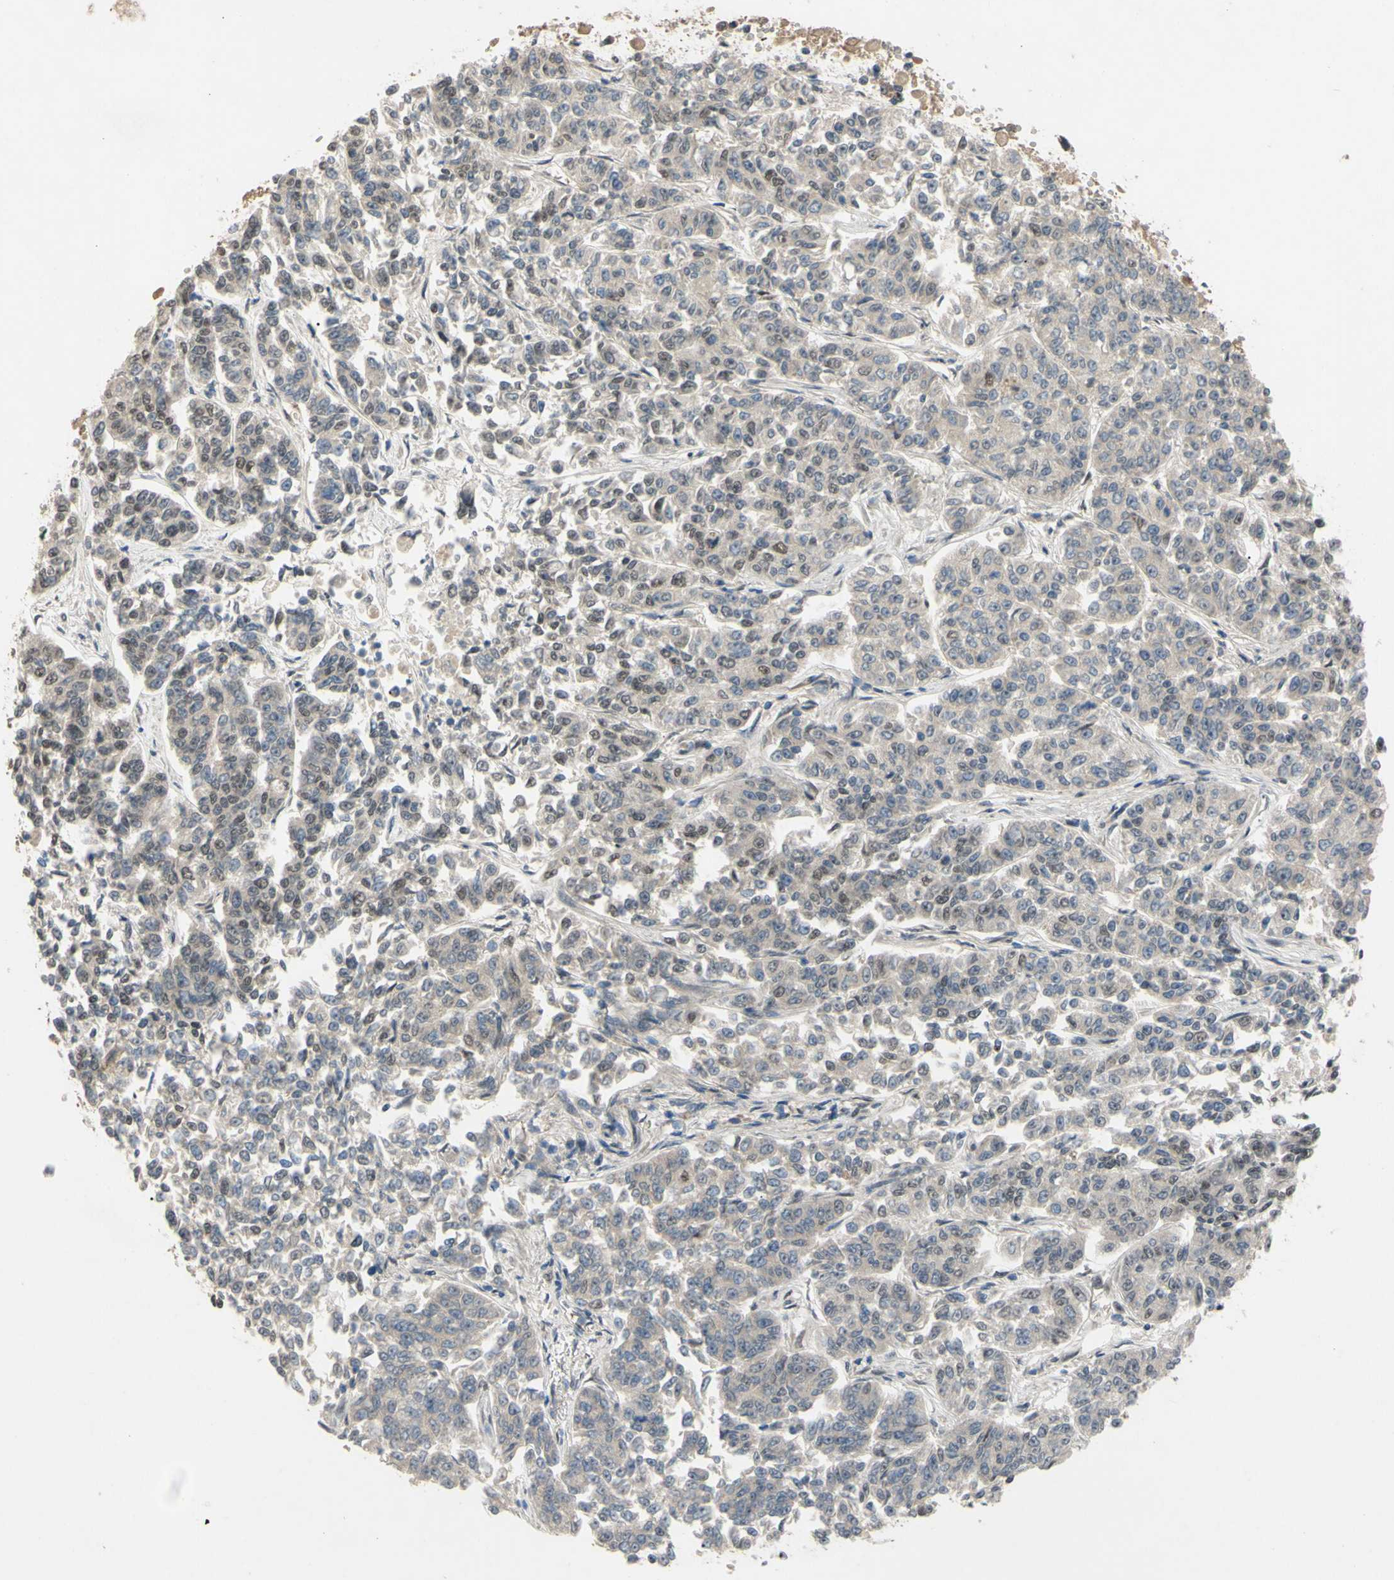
{"staining": {"intensity": "weak", "quantity": "<25%", "location": "nuclear"}, "tissue": "lung cancer", "cell_type": "Tumor cells", "image_type": "cancer", "snomed": [{"axis": "morphology", "description": "Adenocarcinoma, NOS"}, {"axis": "topography", "description": "Lung"}], "caption": "Lung cancer was stained to show a protein in brown. There is no significant positivity in tumor cells. (IHC, brightfield microscopy, high magnification).", "gene": "ALK", "patient": {"sex": "male", "age": 84}}